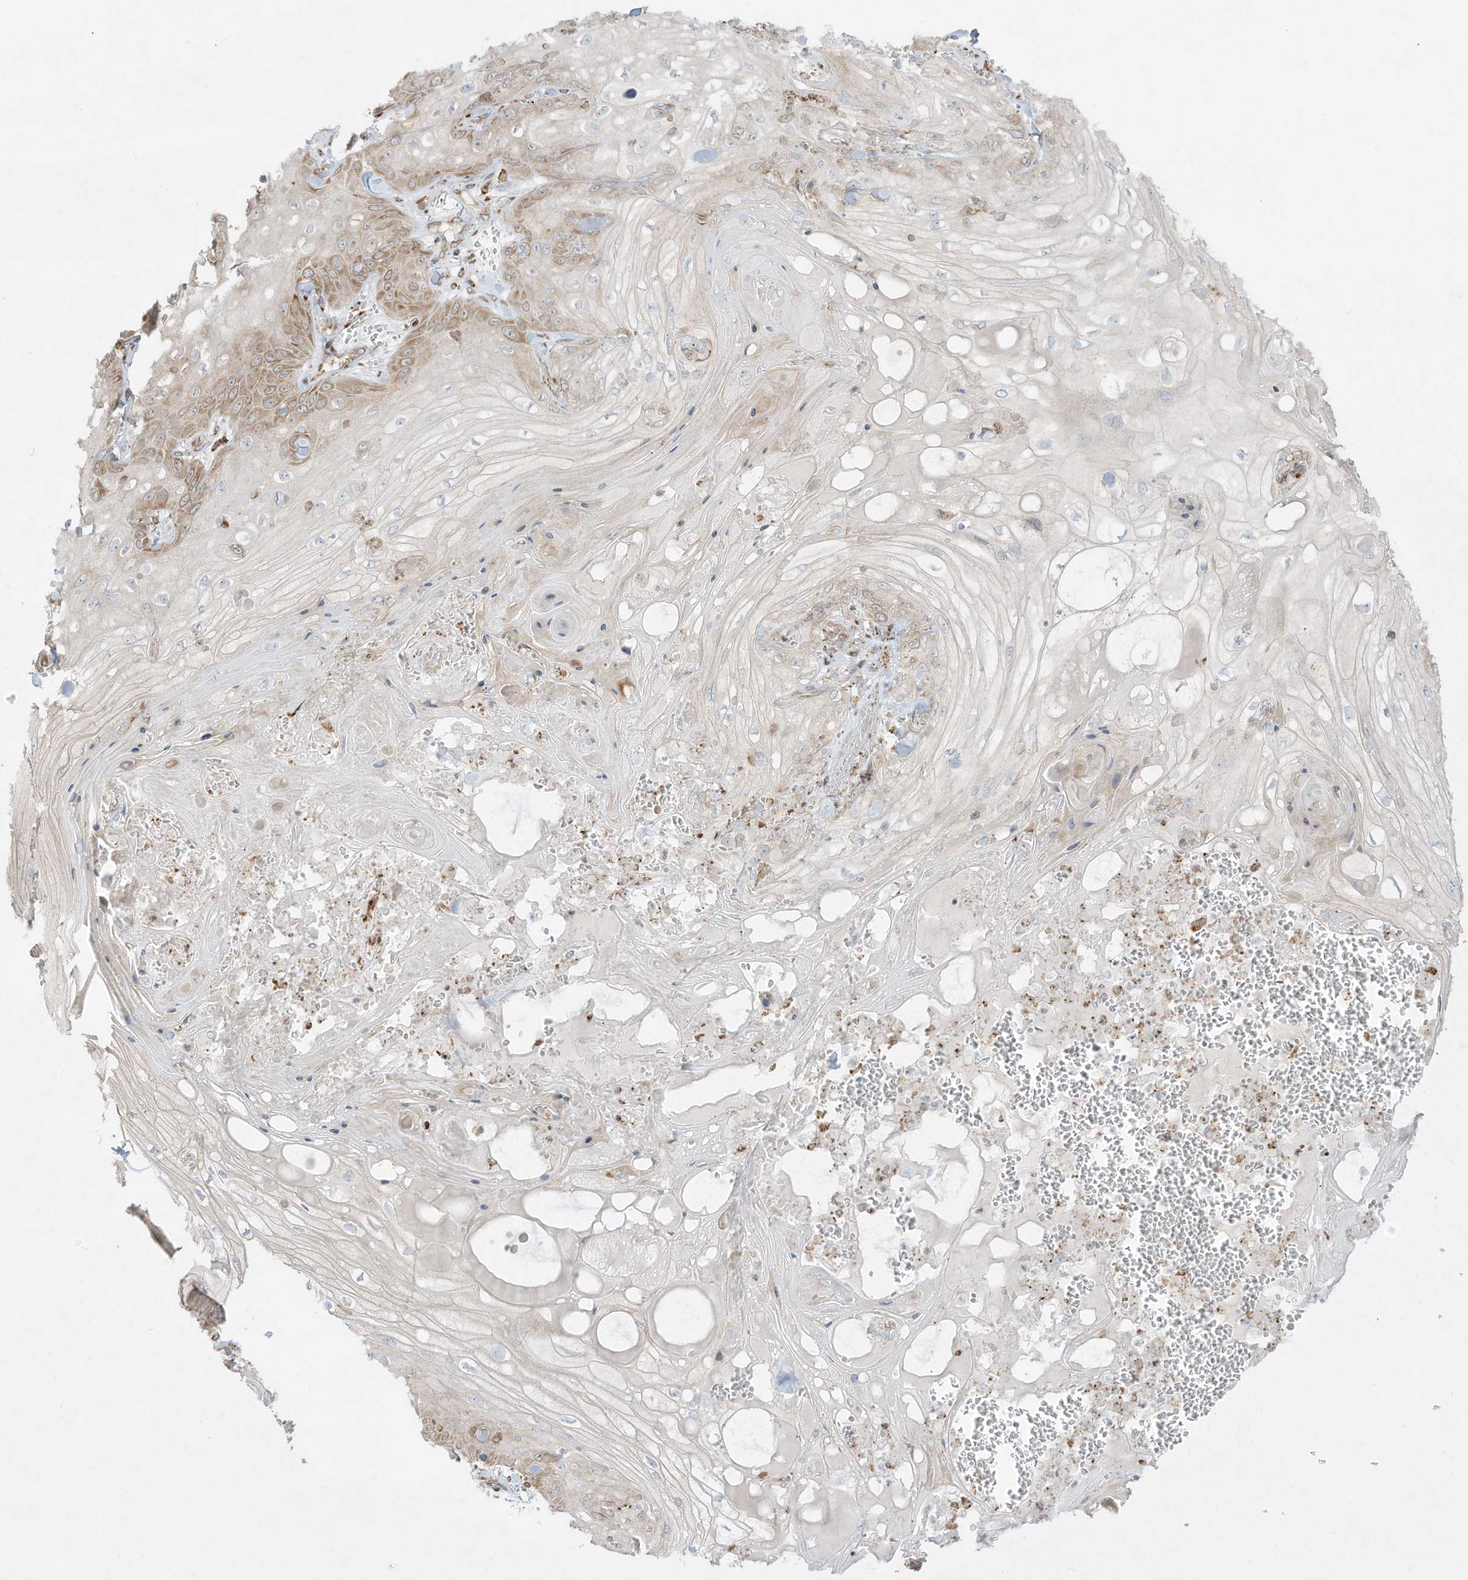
{"staining": {"intensity": "moderate", "quantity": "<25%", "location": "cytoplasmic/membranous"}, "tissue": "skin cancer", "cell_type": "Tumor cells", "image_type": "cancer", "snomed": [{"axis": "morphology", "description": "Squamous cell carcinoma, NOS"}, {"axis": "topography", "description": "Skin"}], "caption": "Tumor cells reveal low levels of moderate cytoplasmic/membranous expression in about <25% of cells in skin cancer.", "gene": "PTK6", "patient": {"sex": "male", "age": 74}}